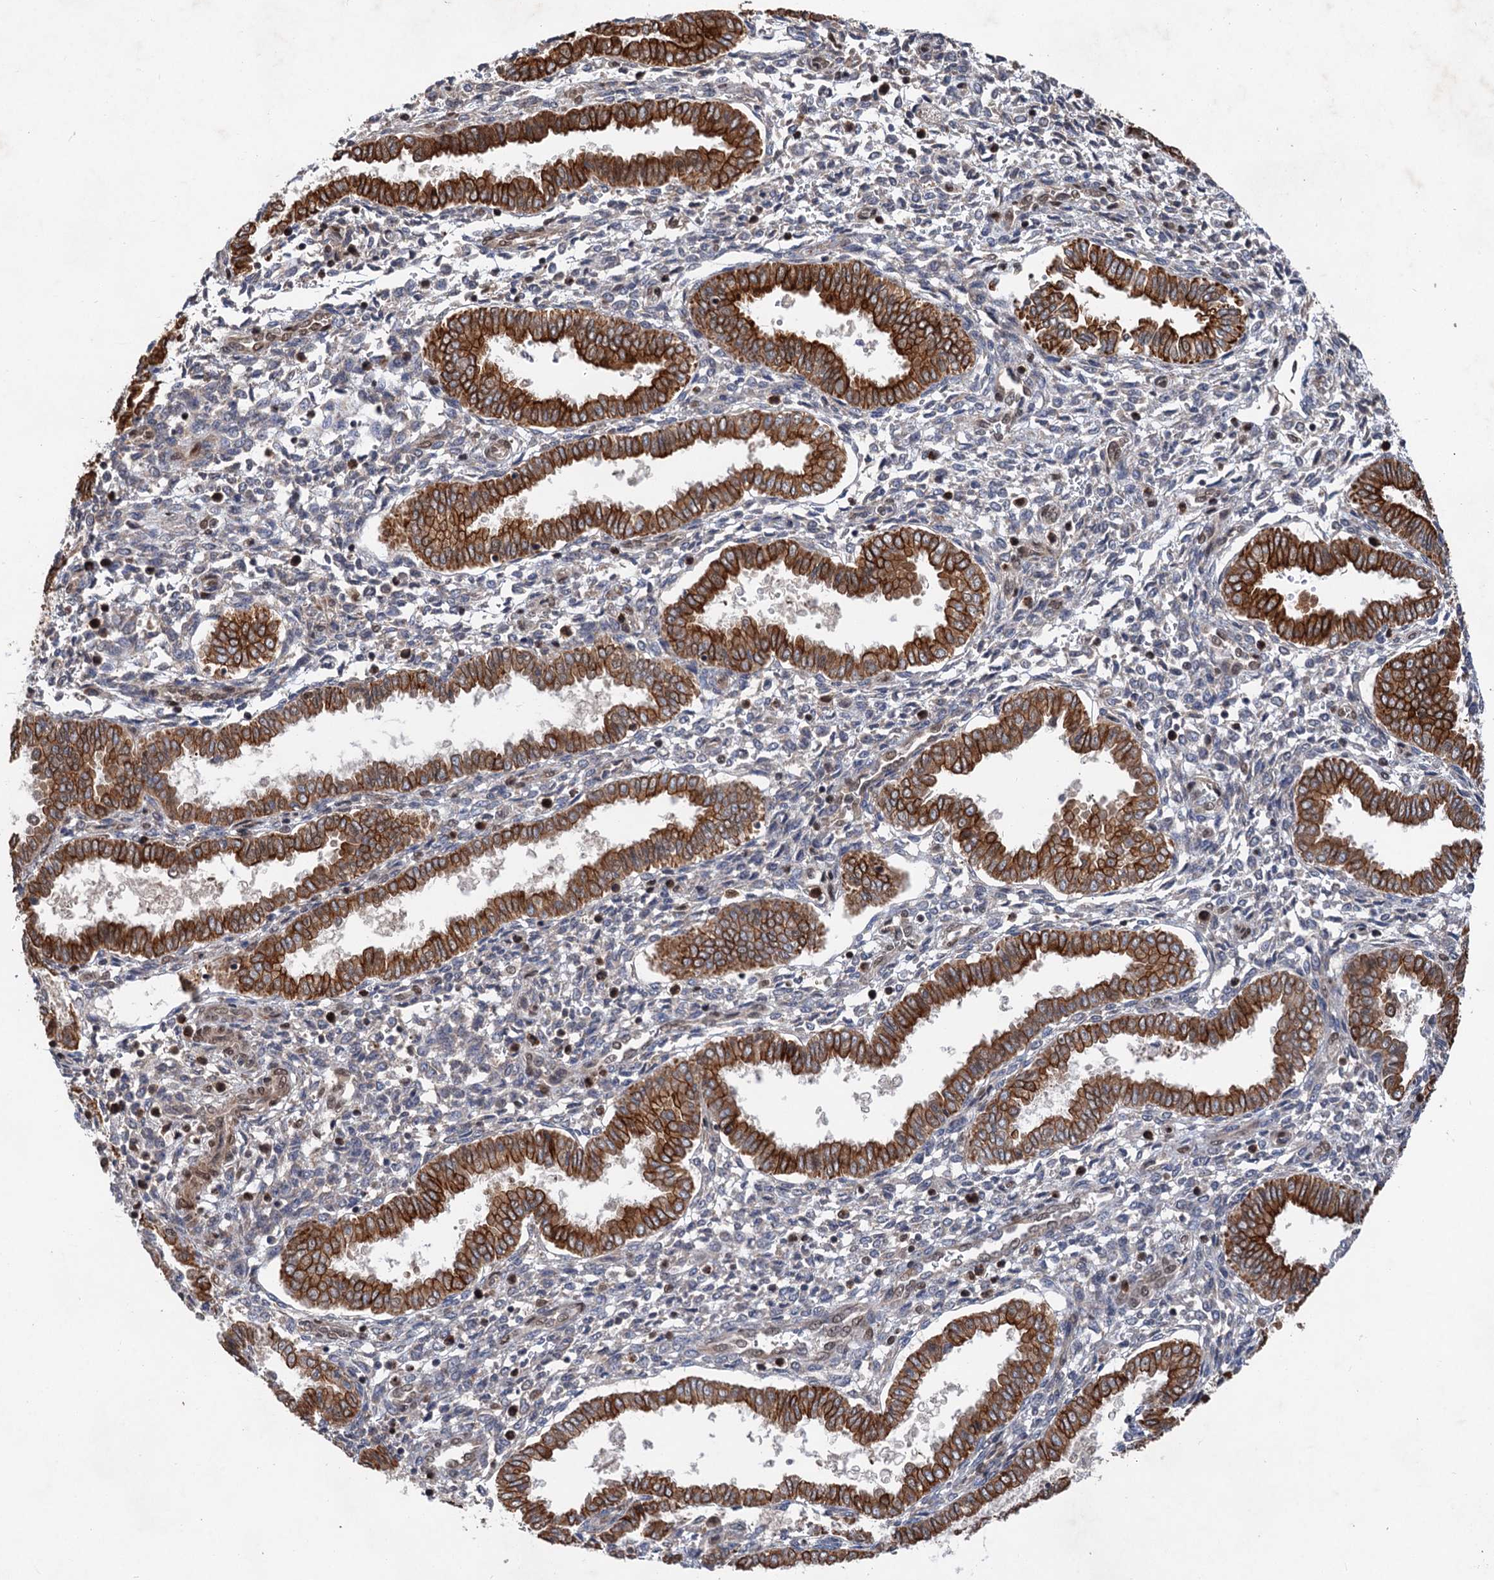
{"staining": {"intensity": "negative", "quantity": "none", "location": "none"}, "tissue": "endometrium", "cell_type": "Cells in endometrial stroma", "image_type": "normal", "snomed": [{"axis": "morphology", "description": "Normal tissue, NOS"}, {"axis": "topography", "description": "Endometrium"}], "caption": "The photomicrograph demonstrates no staining of cells in endometrial stroma in benign endometrium. Nuclei are stained in blue.", "gene": "TTC31", "patient": {"sex": "female", "age": 24}}